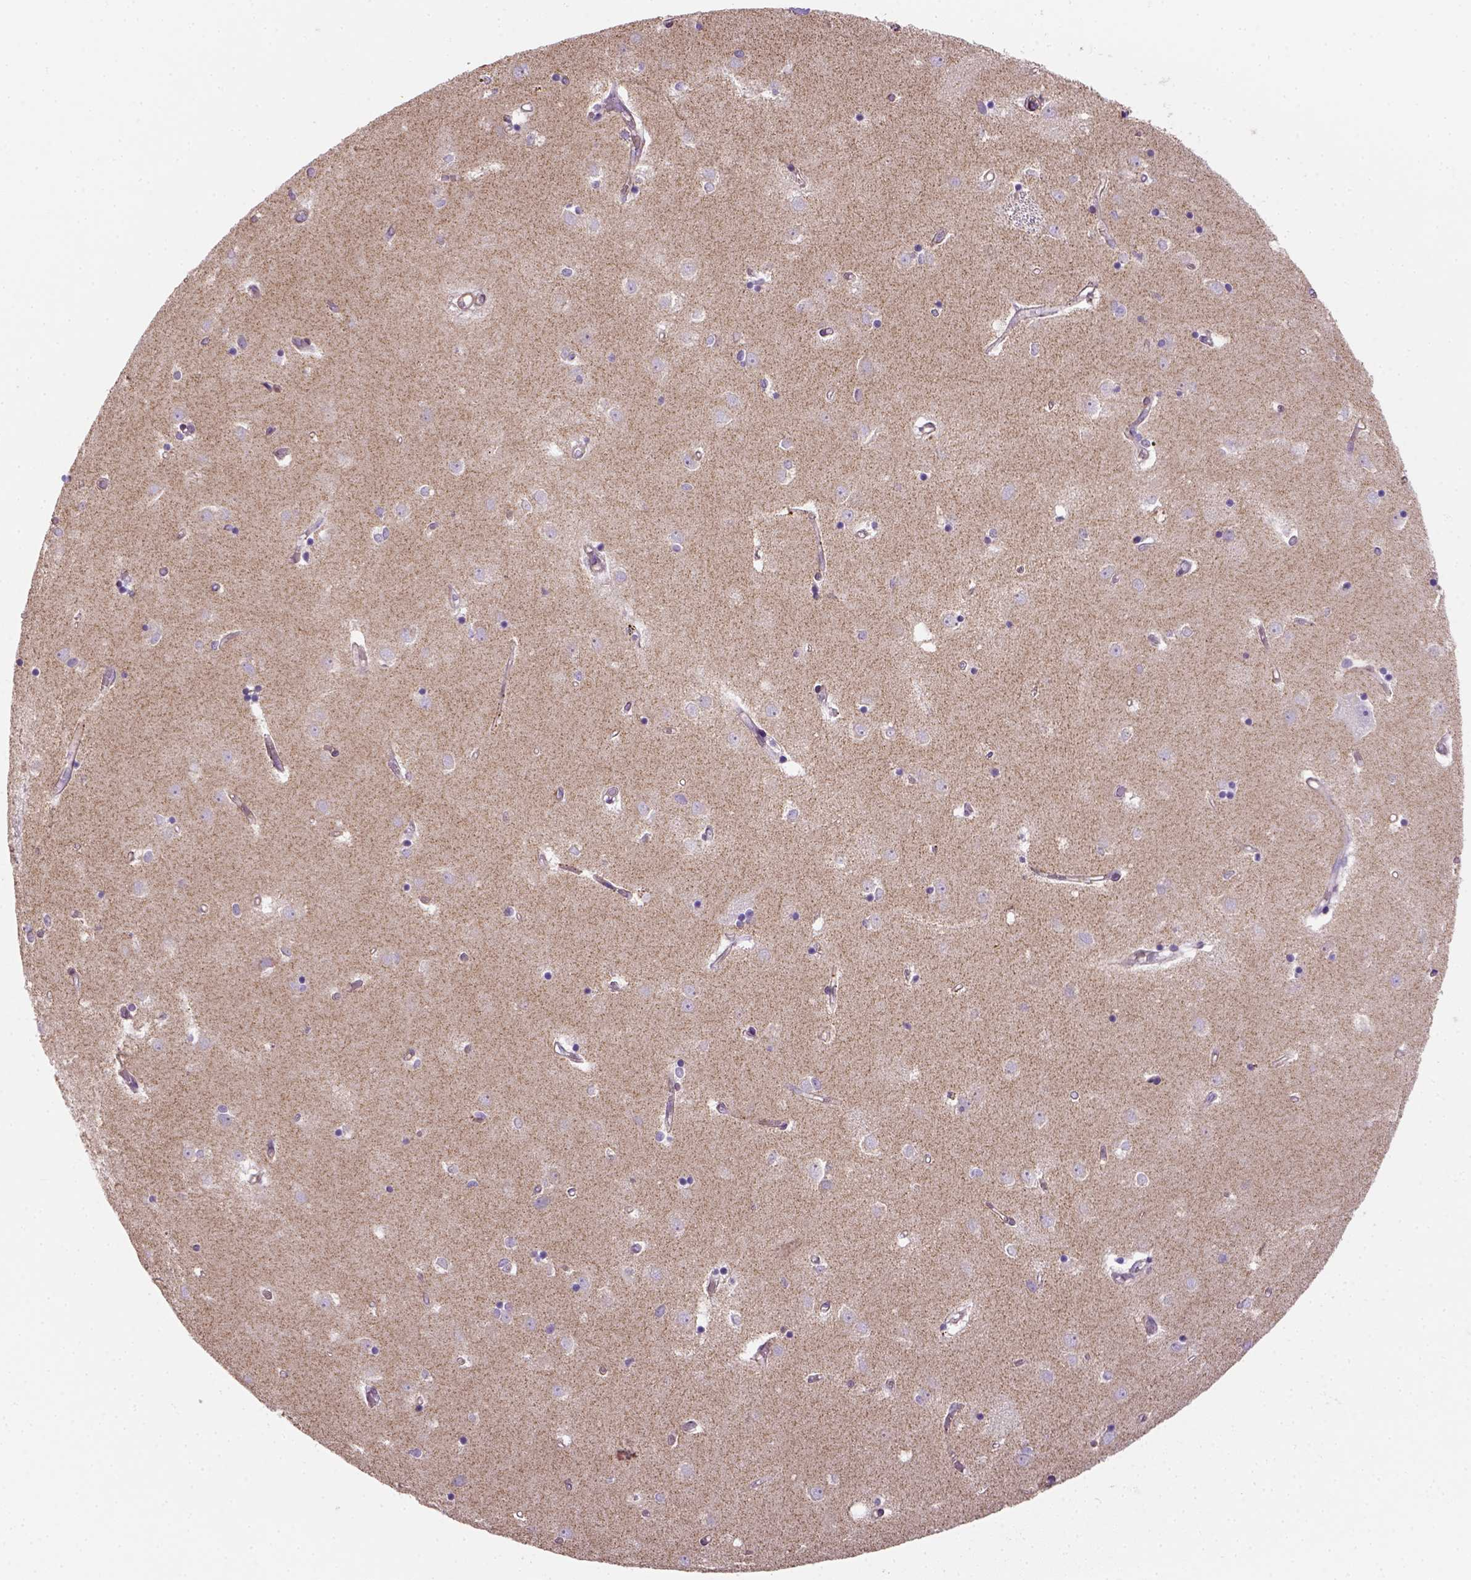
{"staining": {"intensity": "negative", "quantity": "none", "location": "none"}, "tissue": "caudate", "cell_type": "Glial cells", "image_type": "normal", "snomed": [{"axis": "morphology", "description": "Normal tissue, NOS"}, {"axis": "topography", "description": "Lateral ventricle wall"}], "caption": "Glial cells are negative for brown protein staining in normal caudate.", "gene": "HTRA1", "patient": {"sex": "male", "age": 54}}